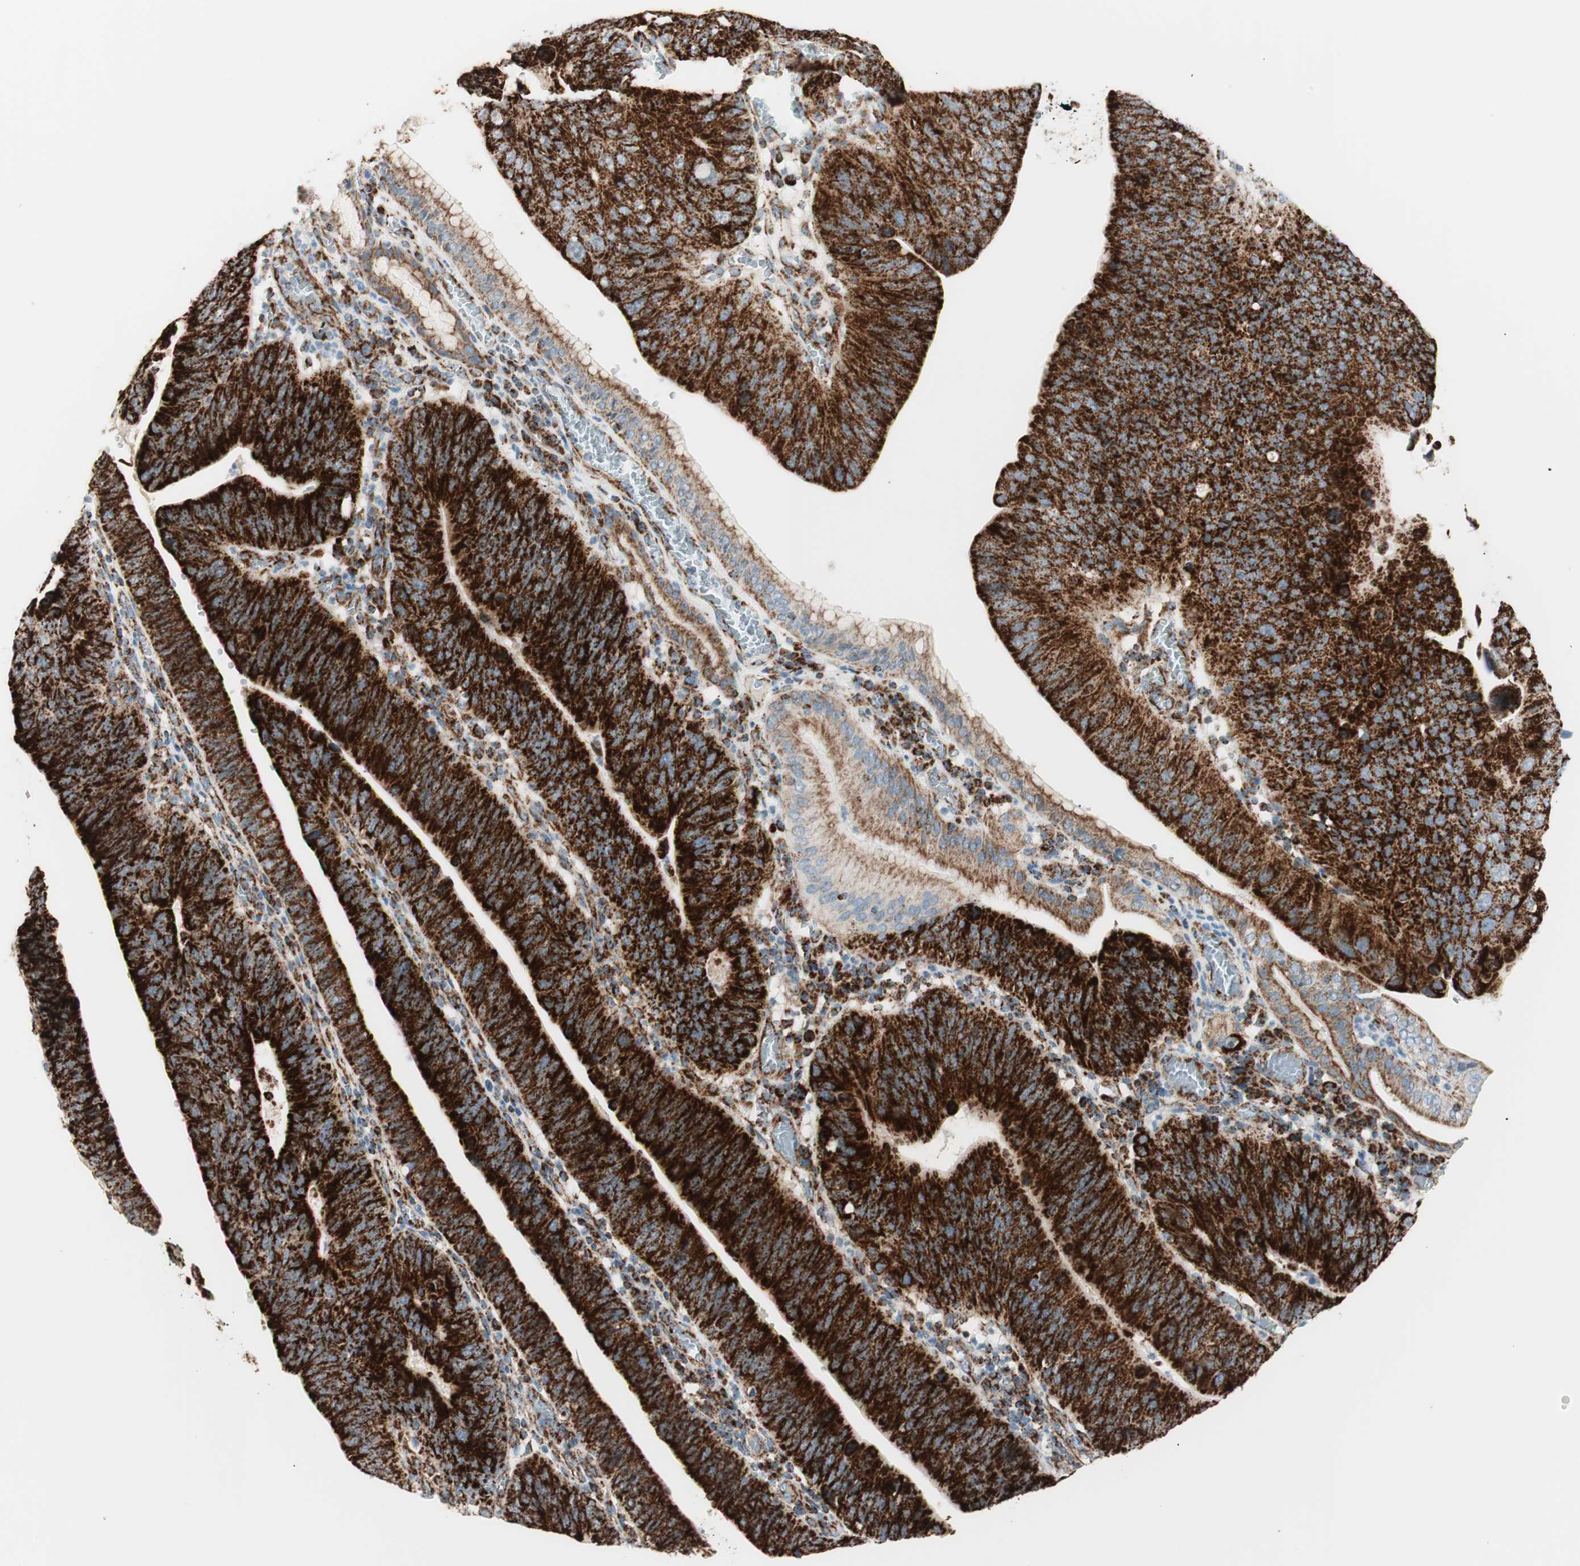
{"staining": {"intensity": "strong", "quantity": ">75%", "location": "cytoplasmic/membranous"}, "tissue": "stomach cancer", "cell_type": "Tumor cells", "image_type": "cancer", "snomed": [{"axis": "morphology", "description": "Adenocarcinoma, NOS"}, {"axis": "topography", "description": "Stomach"}], "caption": "A brown stain labels strong cytoplasmic/membranous positivity of a protein in human stomach adenocarcinoma tumor cells. Nuclei are stained in blue.", "gene": "TOMM20", "patient": {"sex": "male", "age": 59}}